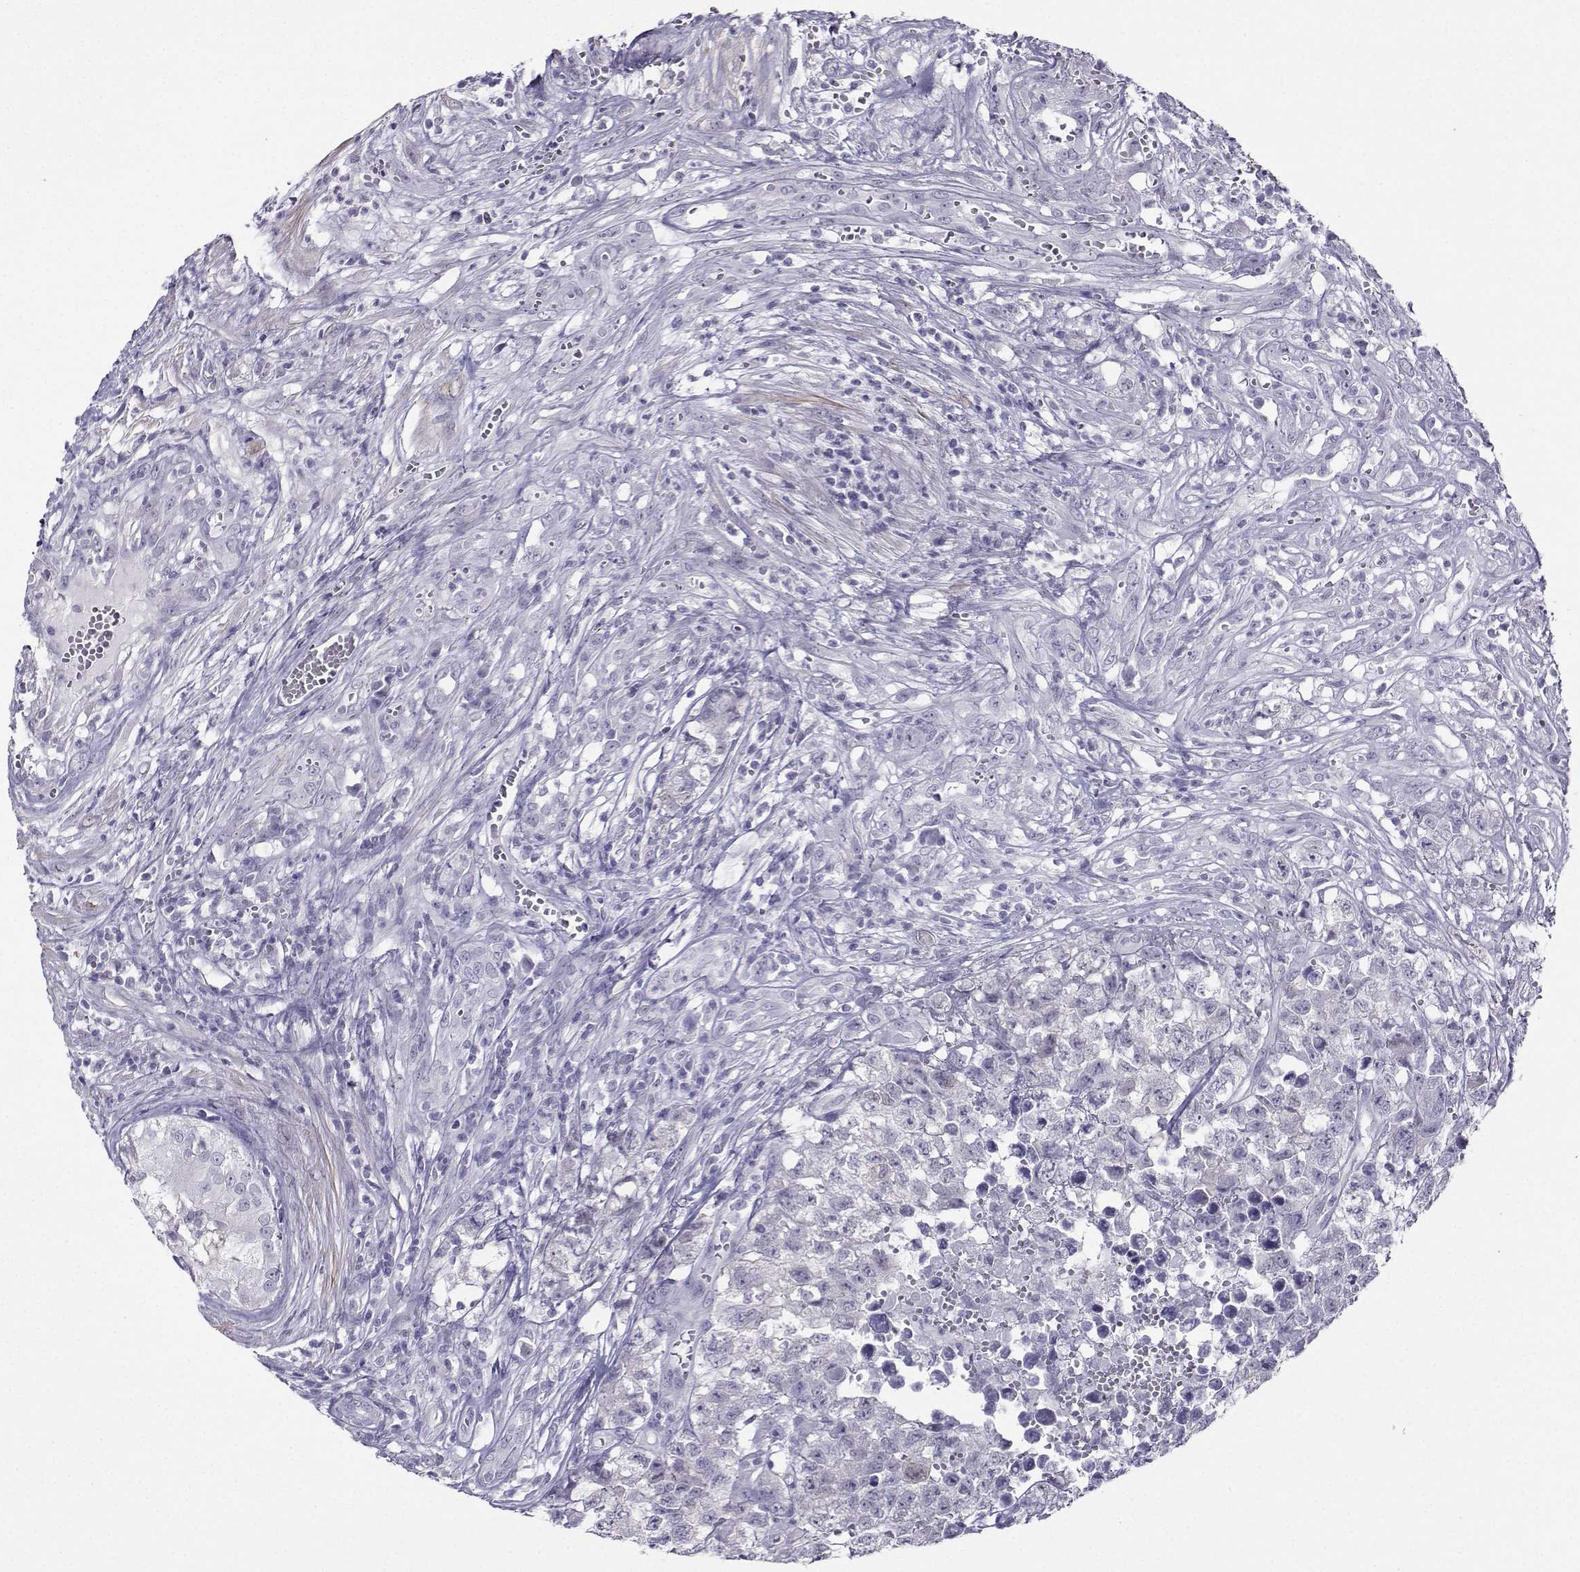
{"staining": {"intensity": "negative", "quantity": "none", "location": "none"}, "tissue": "testis cancer", "cell_type": "Tumor cells", "image_type": "cancer", "snomed": [{"axis": "morphology", "description": "Seminoma, NOS"}, {"axis": "morphology", "description": "Carcinoma, Embryonal, NOS"}, {"axis": "topography", "description": "Testis"}], "caption": "Image shows no significant protein positivity in tumor cells of testis cancer (embryonal carcinoma).", "gene": "KIF17", "patient": {"sex": "male", "age": 22}}